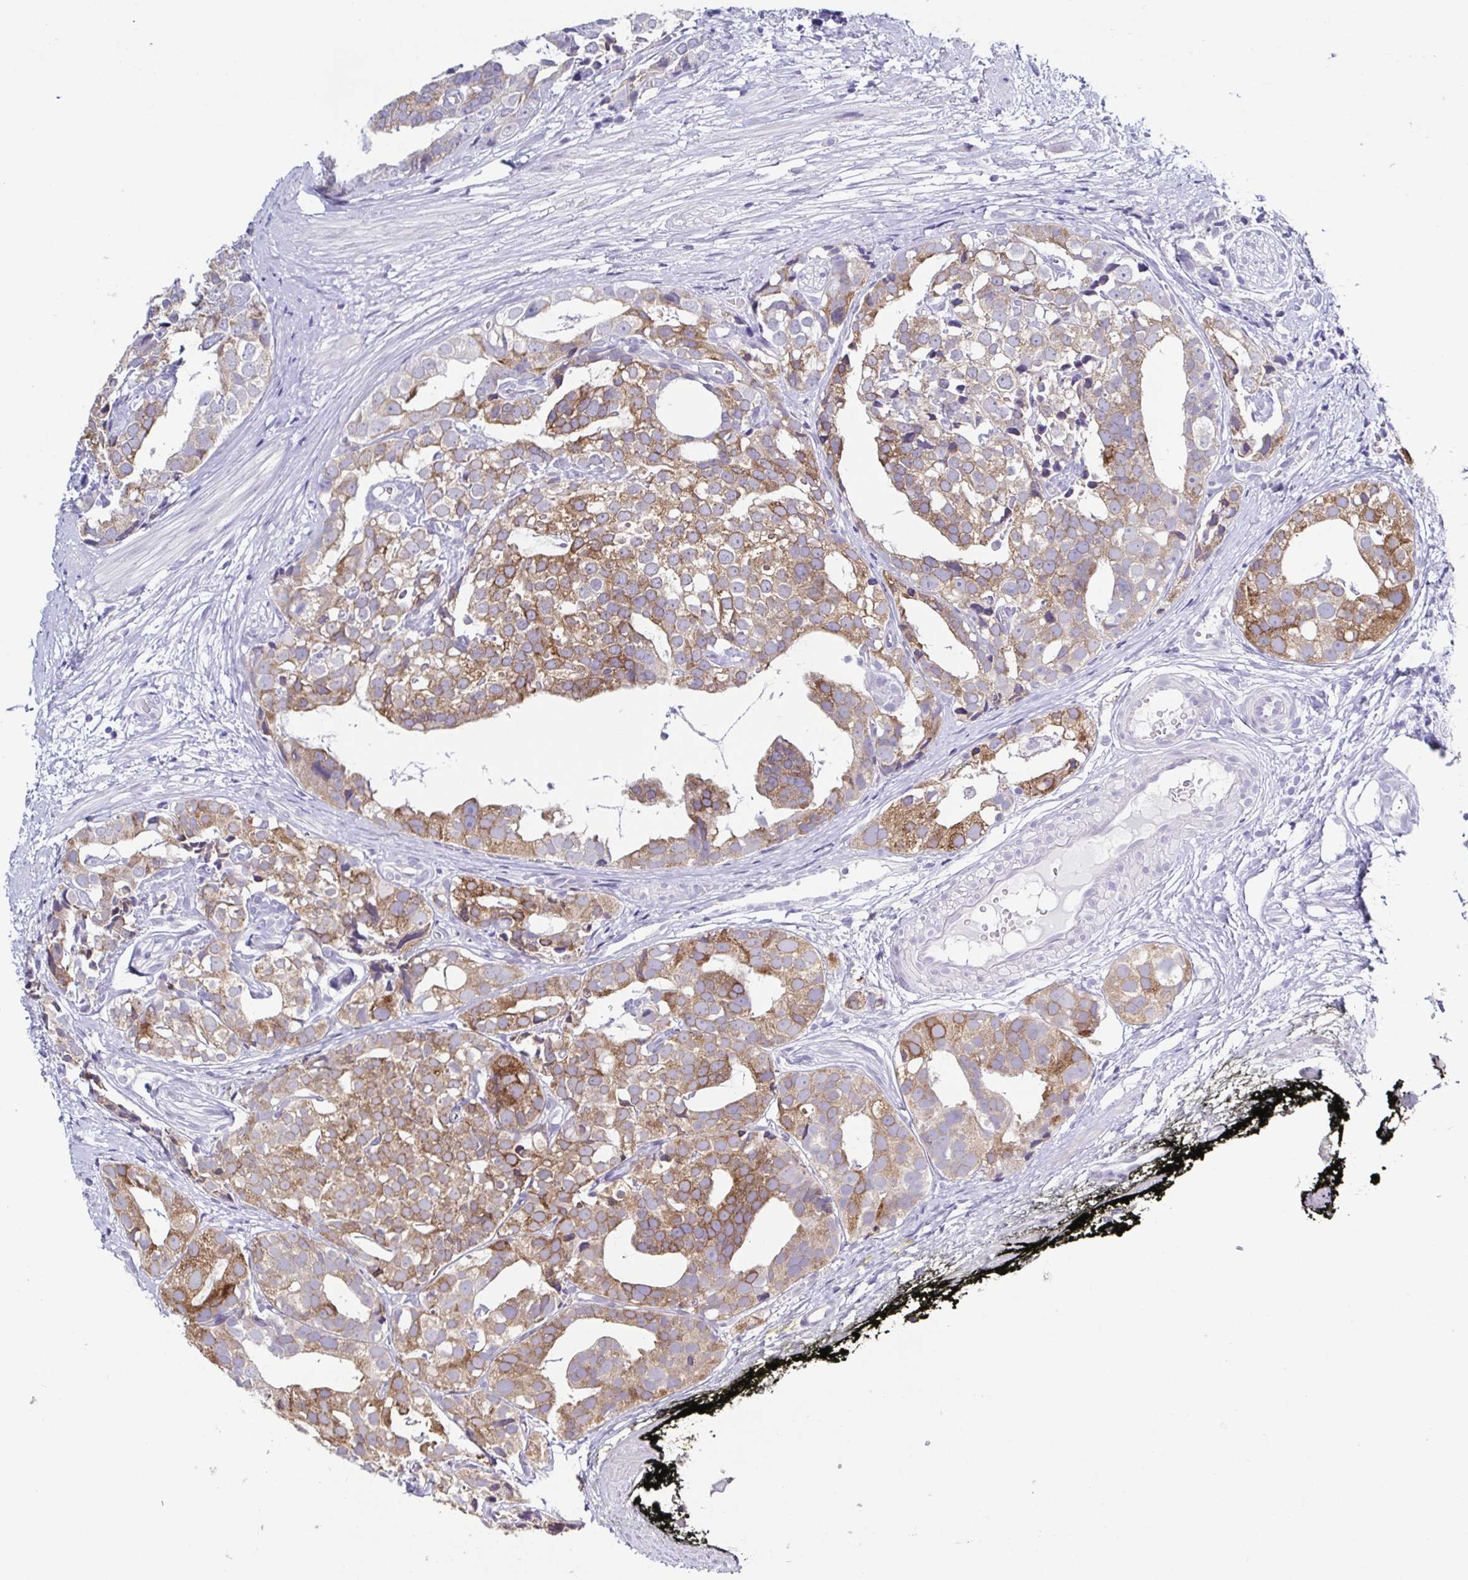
{"staining": {"intensity": "moderate", "quantity": "25%-75%", "location": "cytoplasmic/membranous"}, "tissue": "prostate cancer", "cell_type": "Tumor cells", "image_type": "cancer", "snomed": [{"axis": "morphology", "description": "Adenocarcinoma, High grade"}, {"axis": "topography", "description": "Prostate"}], "caption": "Prostate high-grade adenocarcinoma stained for a protein demonstrates moderate cytoplasmic/membranous positivity in tumor cells.", "gene": "RDH11", "patient": {"sex": "male", "age": 71}}